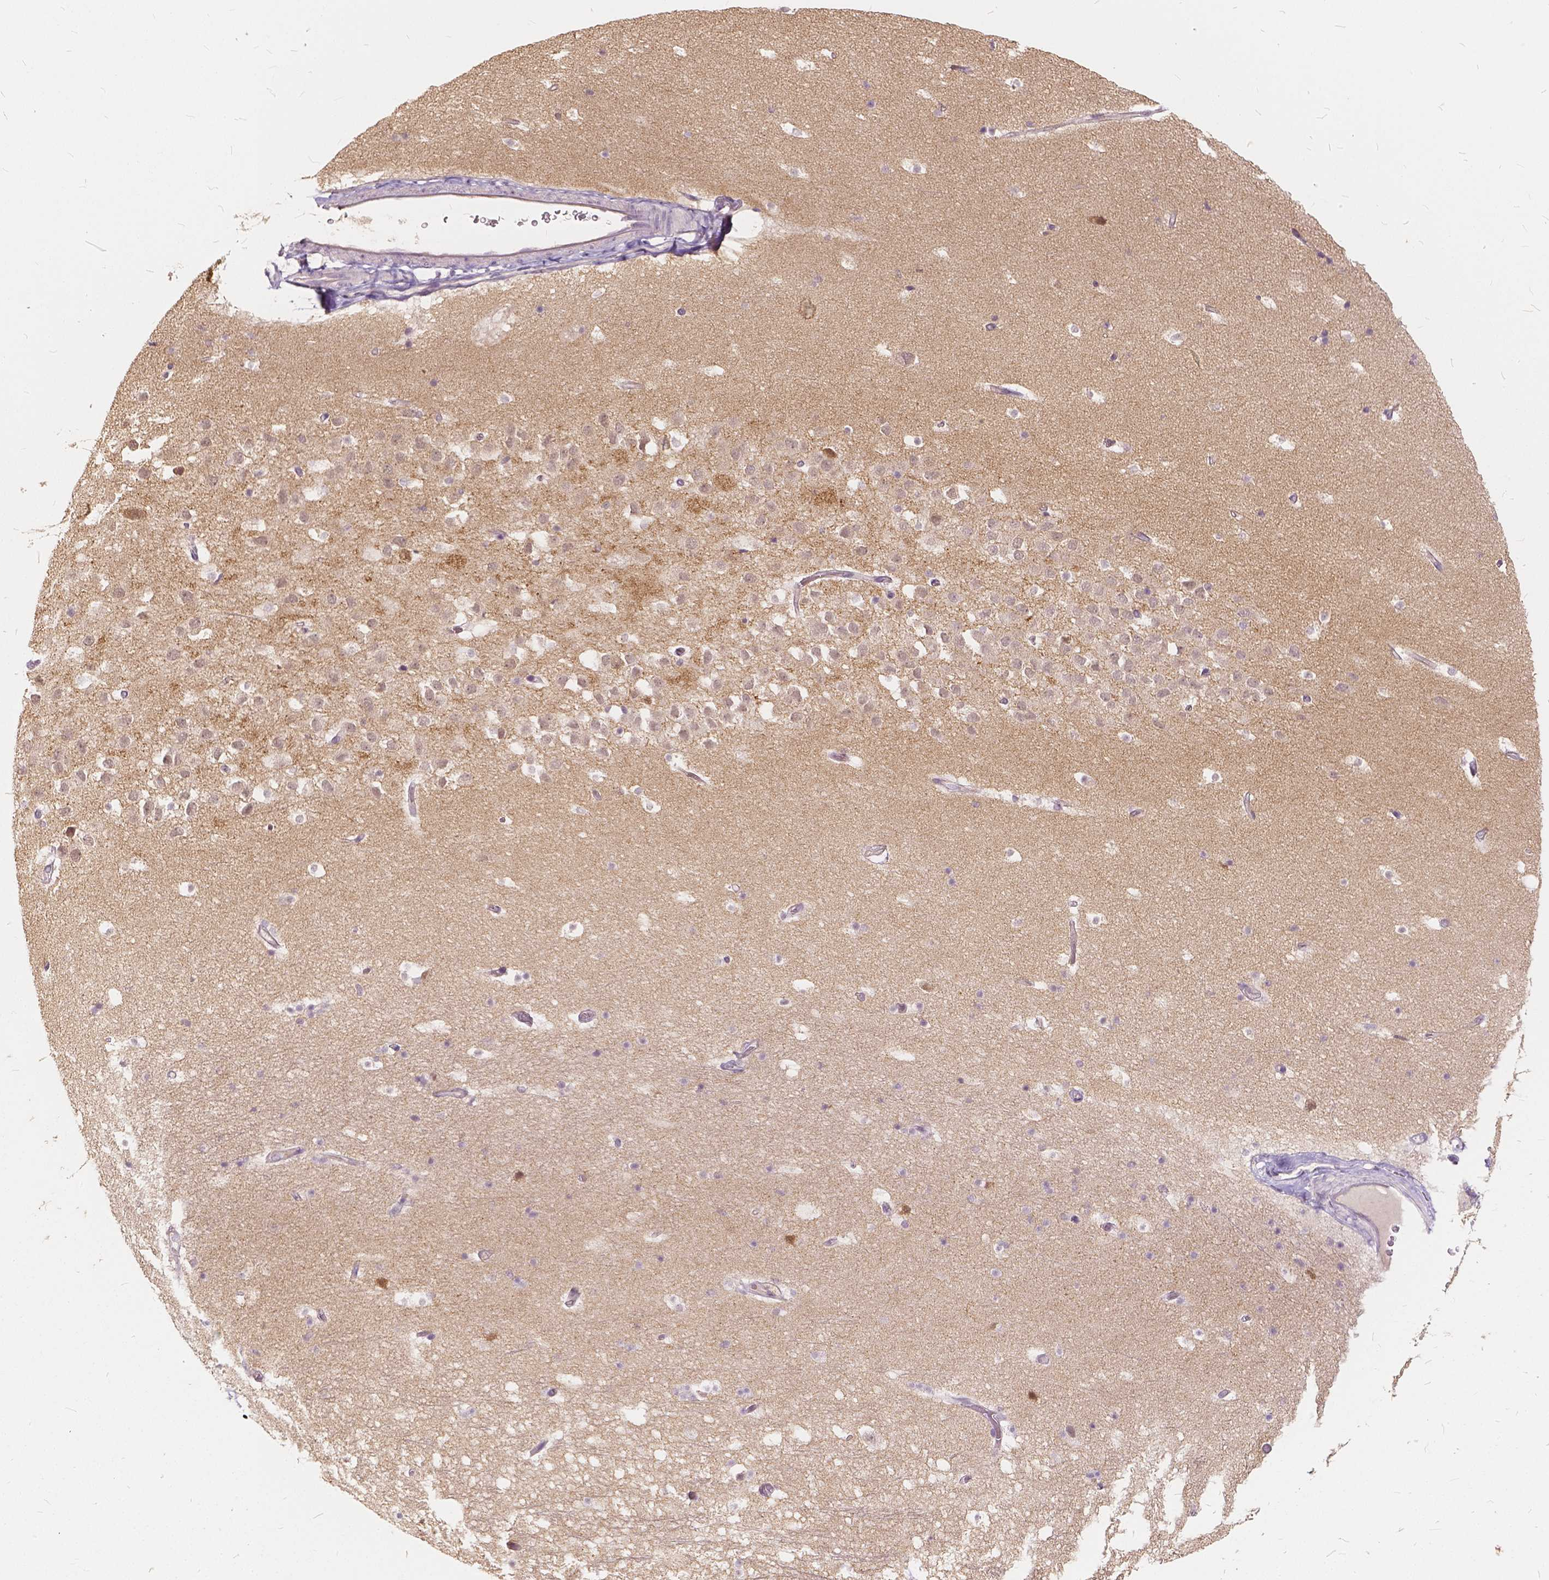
{"staining": {"intensity": "negative", "quantity": "none", "location": "none"}, "tissue": "hippocampus", "cell_type": "Glial cells", "image_type": "normal", "snomed": [{"axis": "morphology", "description": "Normal tissue, NOS"}, {"axis": "topography", "description": "Hippocampus"}], "caption": "IHC image of unremarkable human hippocampus stained for a protein (brown), which reveals no expression in glial cells.", "gene": "KIAA0513", "patient": {"sex": "male", "age": 26}}